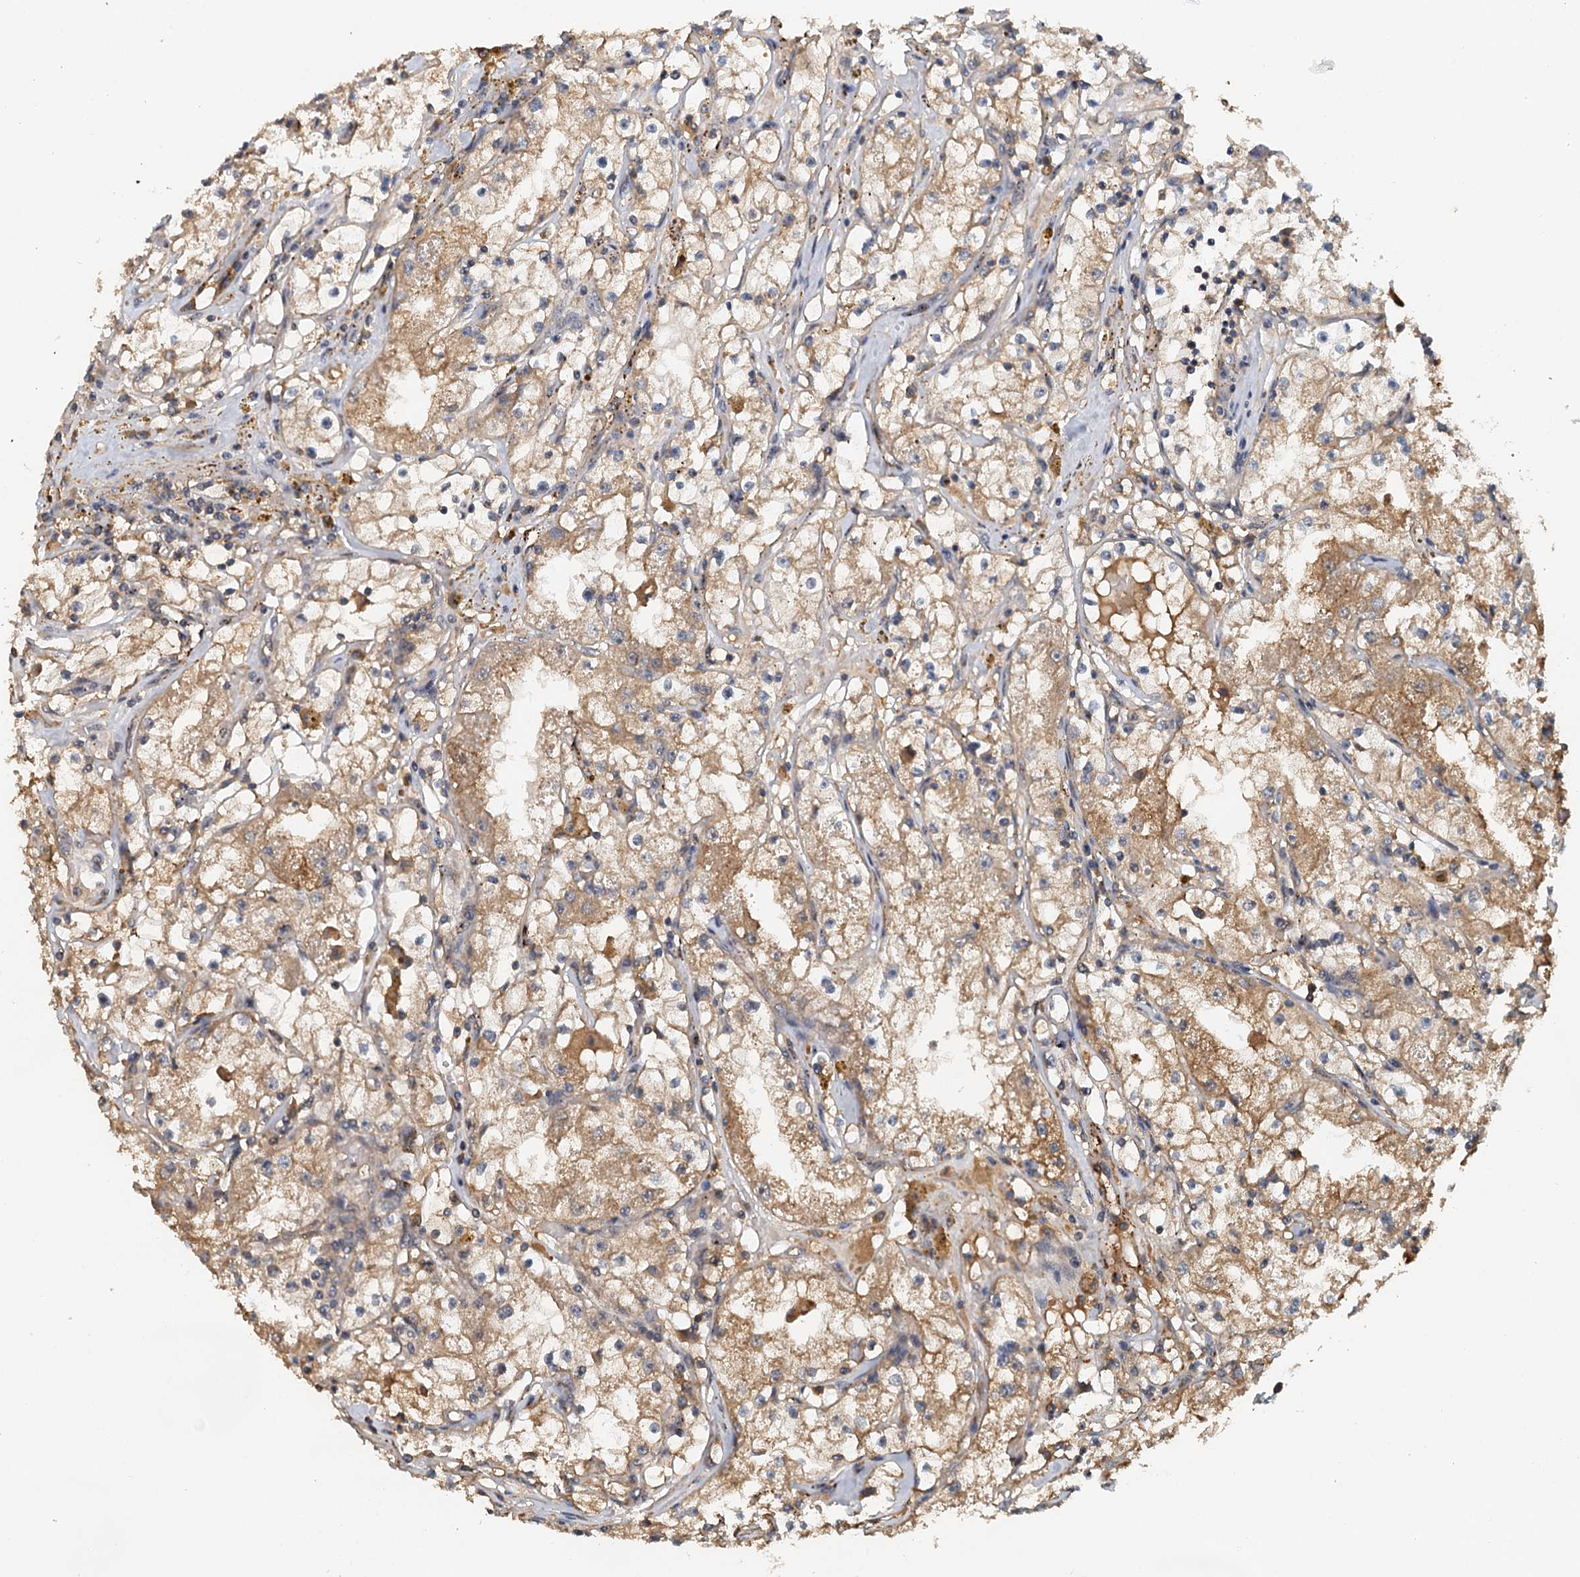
{"staining": {"intensity": "moderate", "quantity": ">75%", "location": "cytoplasmic/membranous"}, "tissue": "renal cancer", "cell_type": "Tumor cells", "image_type": "cancer", "snomed": [{"axis": "morphology", "description": "Adenocarcinoma, NOS"}, {"axis": "topography", "description": "Kidney"}], "caption": "This histopathology image exhibits immunohistochemistry (IHC) staining of renal cancer, with medium moderate cytoplasmic/membranous expression in about >75% of tumor cells.", "gene": "UBL7", "patient": {"sex": "male", "age": 56}}